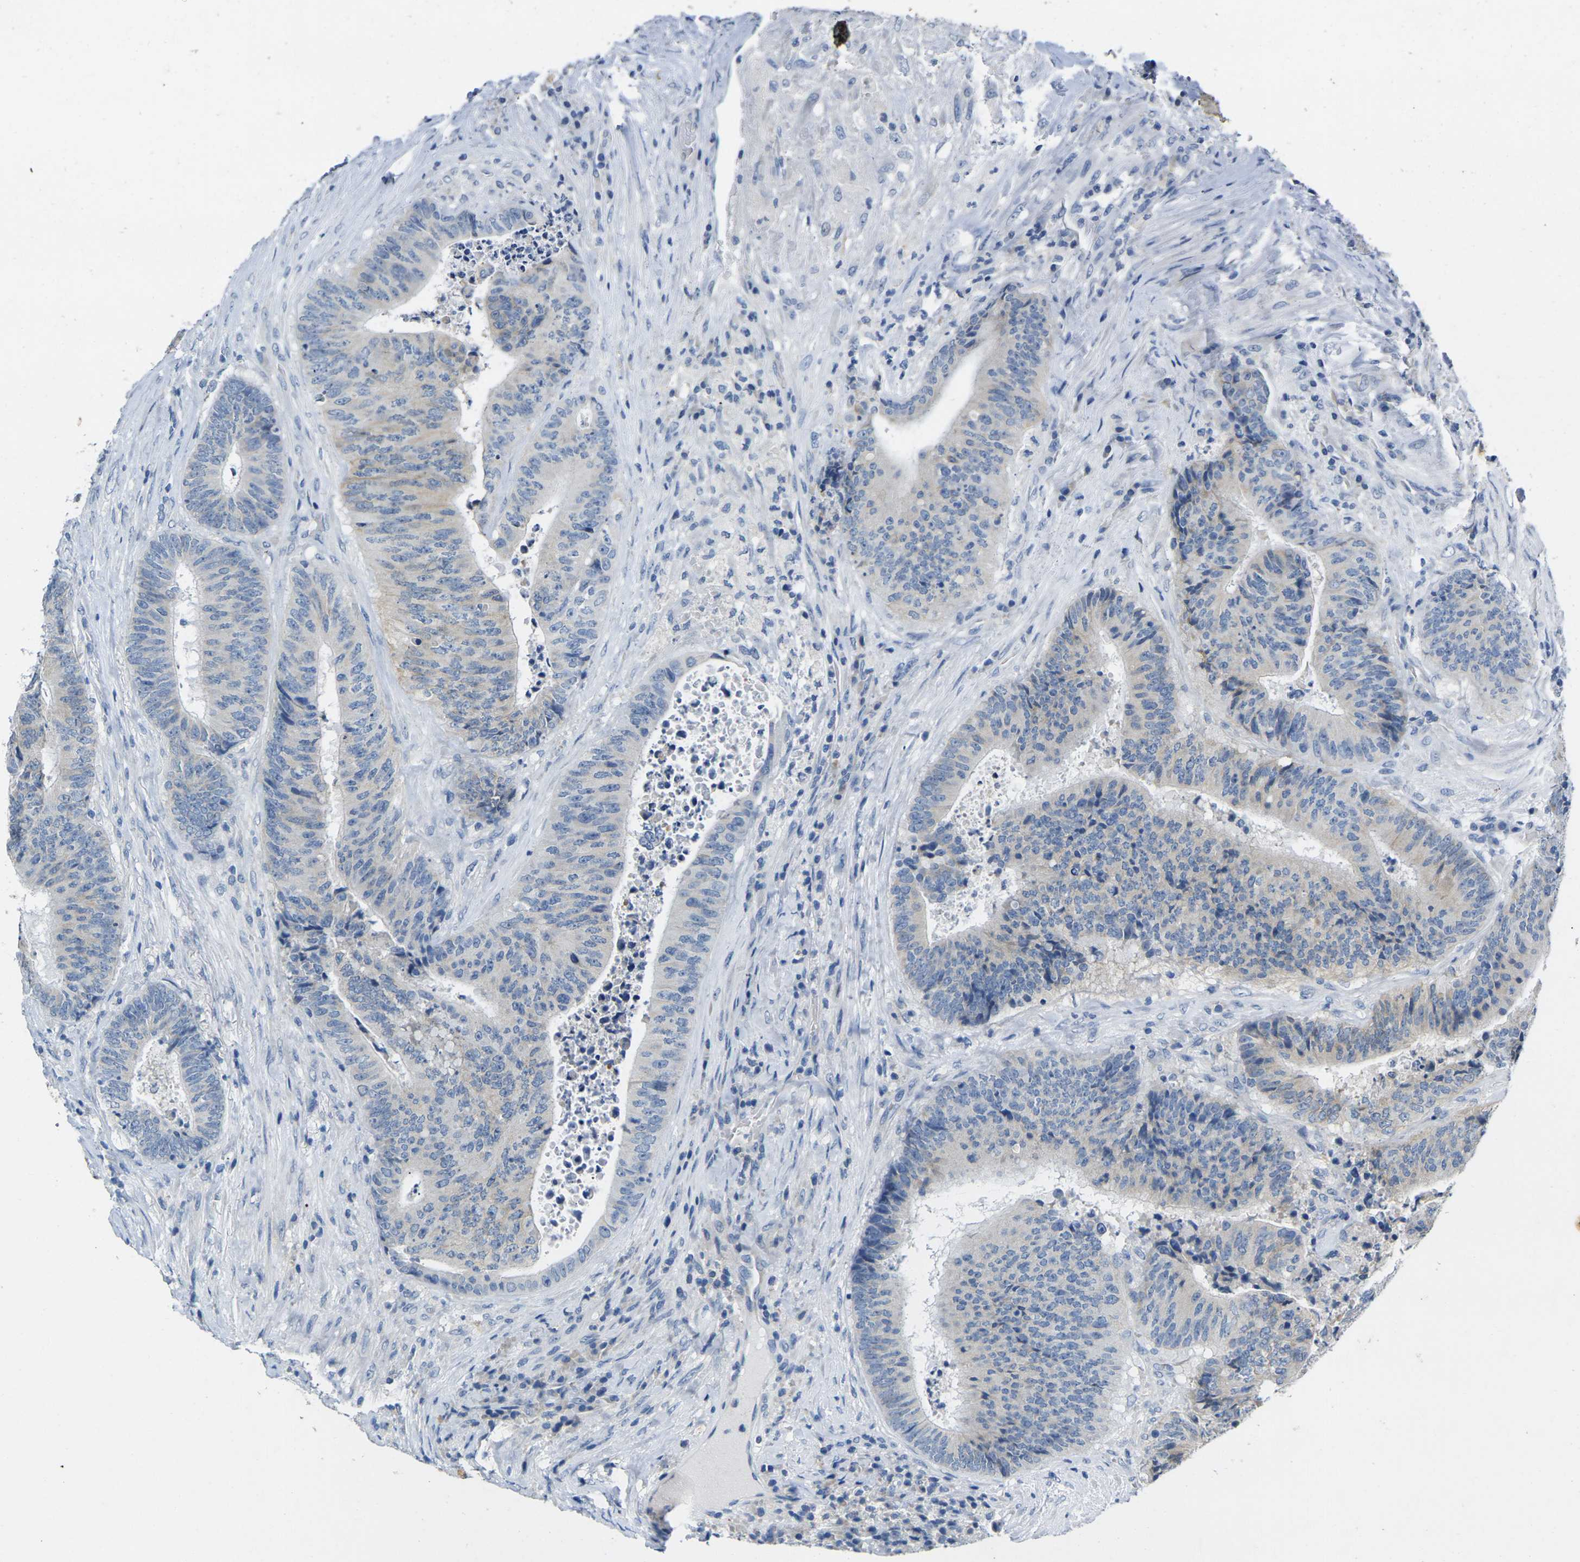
{"staining": {"intensity": "weak", "quantity": "<25%", "location": "cytoplasmic/membranous"}, "tissue": "colorectal cancer", "cell_type": "Tumor cells", "image_type": "cancer", "snomed": [{"axis": "morphology", "description": "Adenocarcinoma, NOS"}, {"axis": "topography", "description": "Rectum"}], "caption": "This image is of colorectal cancer (adenocarcinoma) stained with immunohistochemistry to label a protein in brown with the nuclei are counter-stained blue. There is no expression in tumor cells.", "gene": "NOCT", "patient": {"sex": "male", "age": 72}}